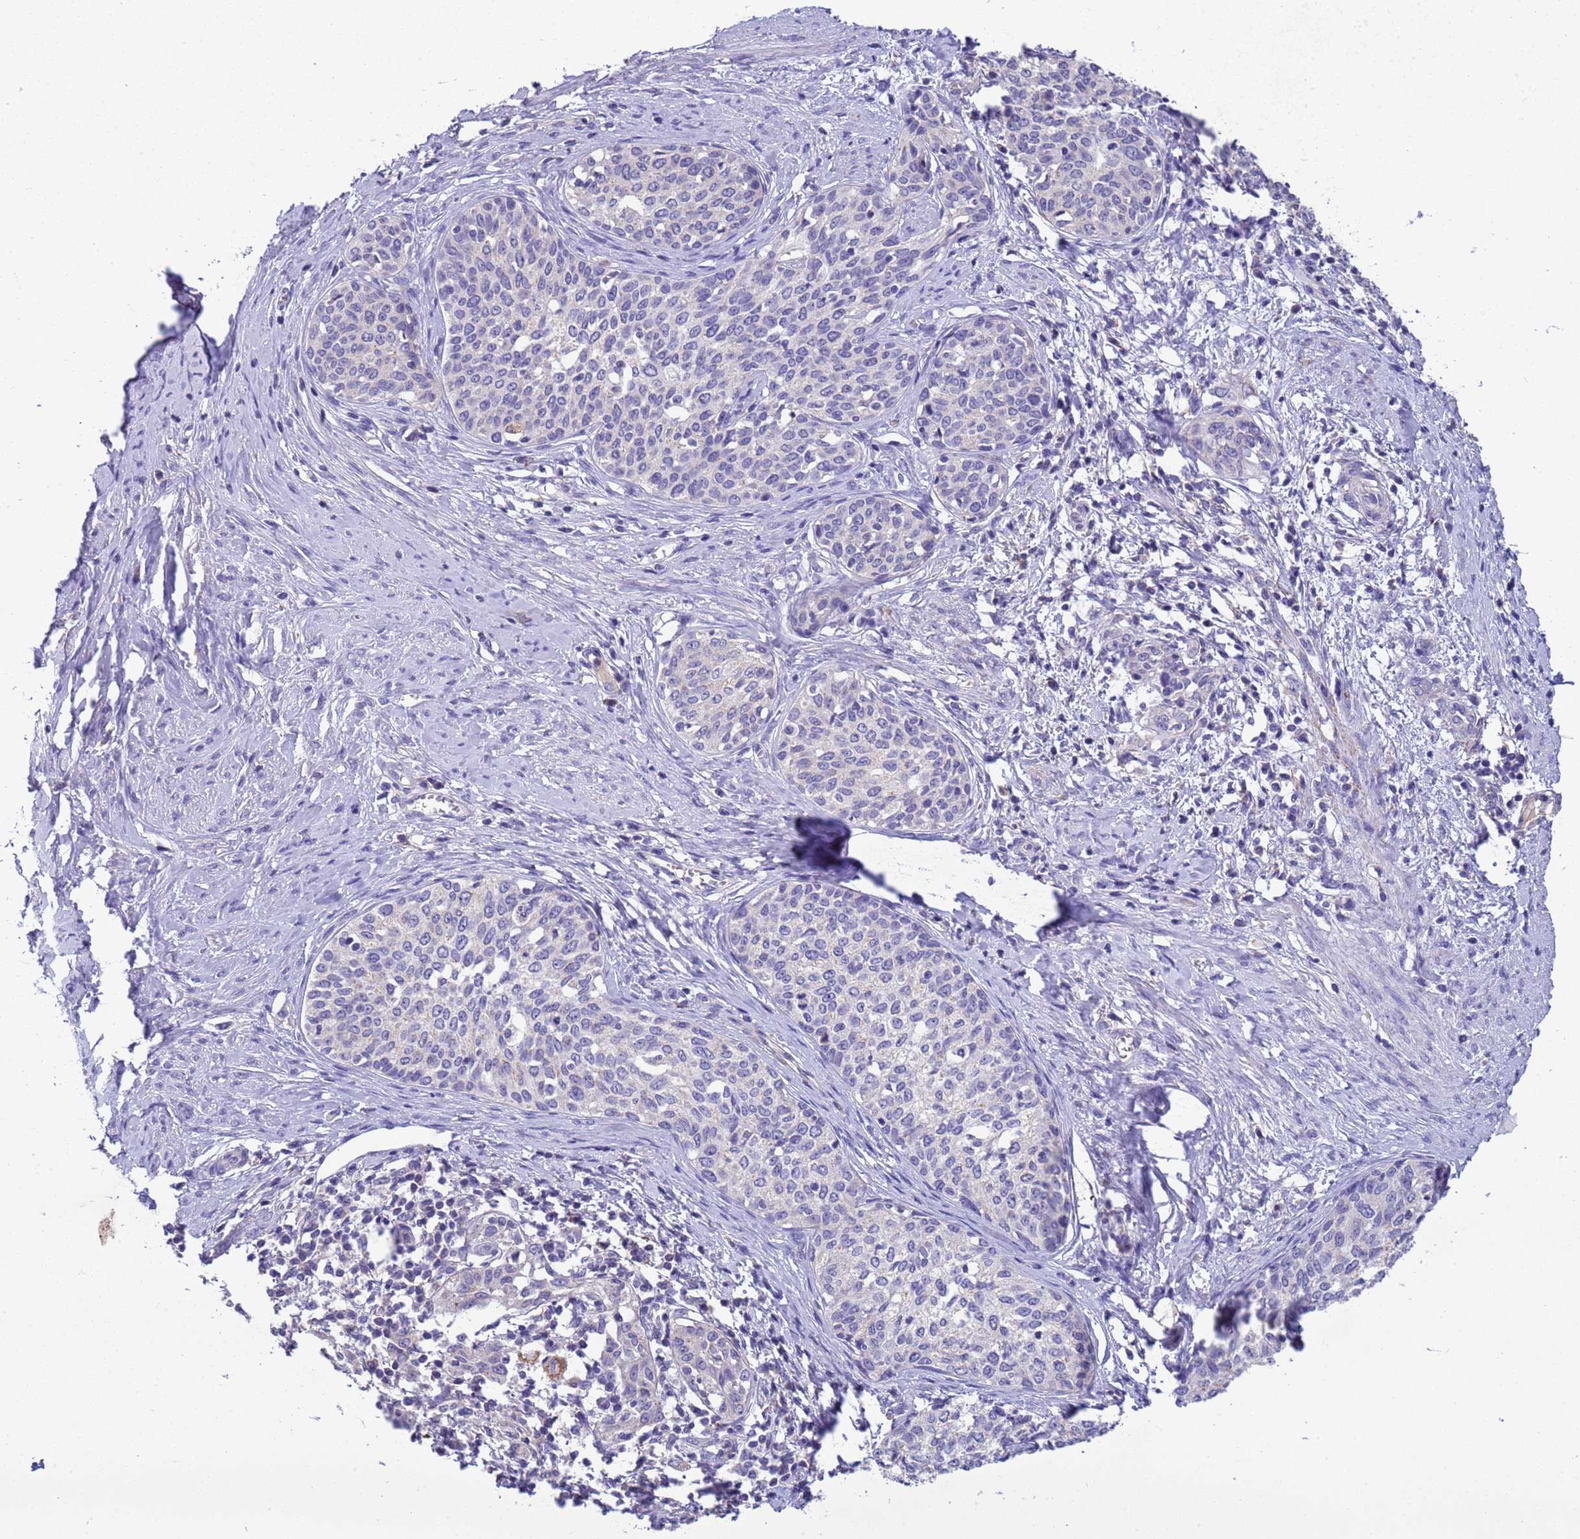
{"staining": {"intensity": "negative", "quantity": "none", "location": "none"}, "tissue": "cervical cancer", "cell_type": "Tumor cells", "image_type": "cancer", "snomed": [{"axis": "morphology", "description": "Squamous cell carcinoma, NOS"}, {"axis": "morphology", "description": "Adenocarcinoma, NOS"}, {"axis": "topography", "description": "Cervix"}], "caption": "A photomicrograph of human adenocarcinoma (cervical) is negative for staining in tumor cells.", "gene": "SLC24A3", "patient": {"sex": "female", "age": 52}}